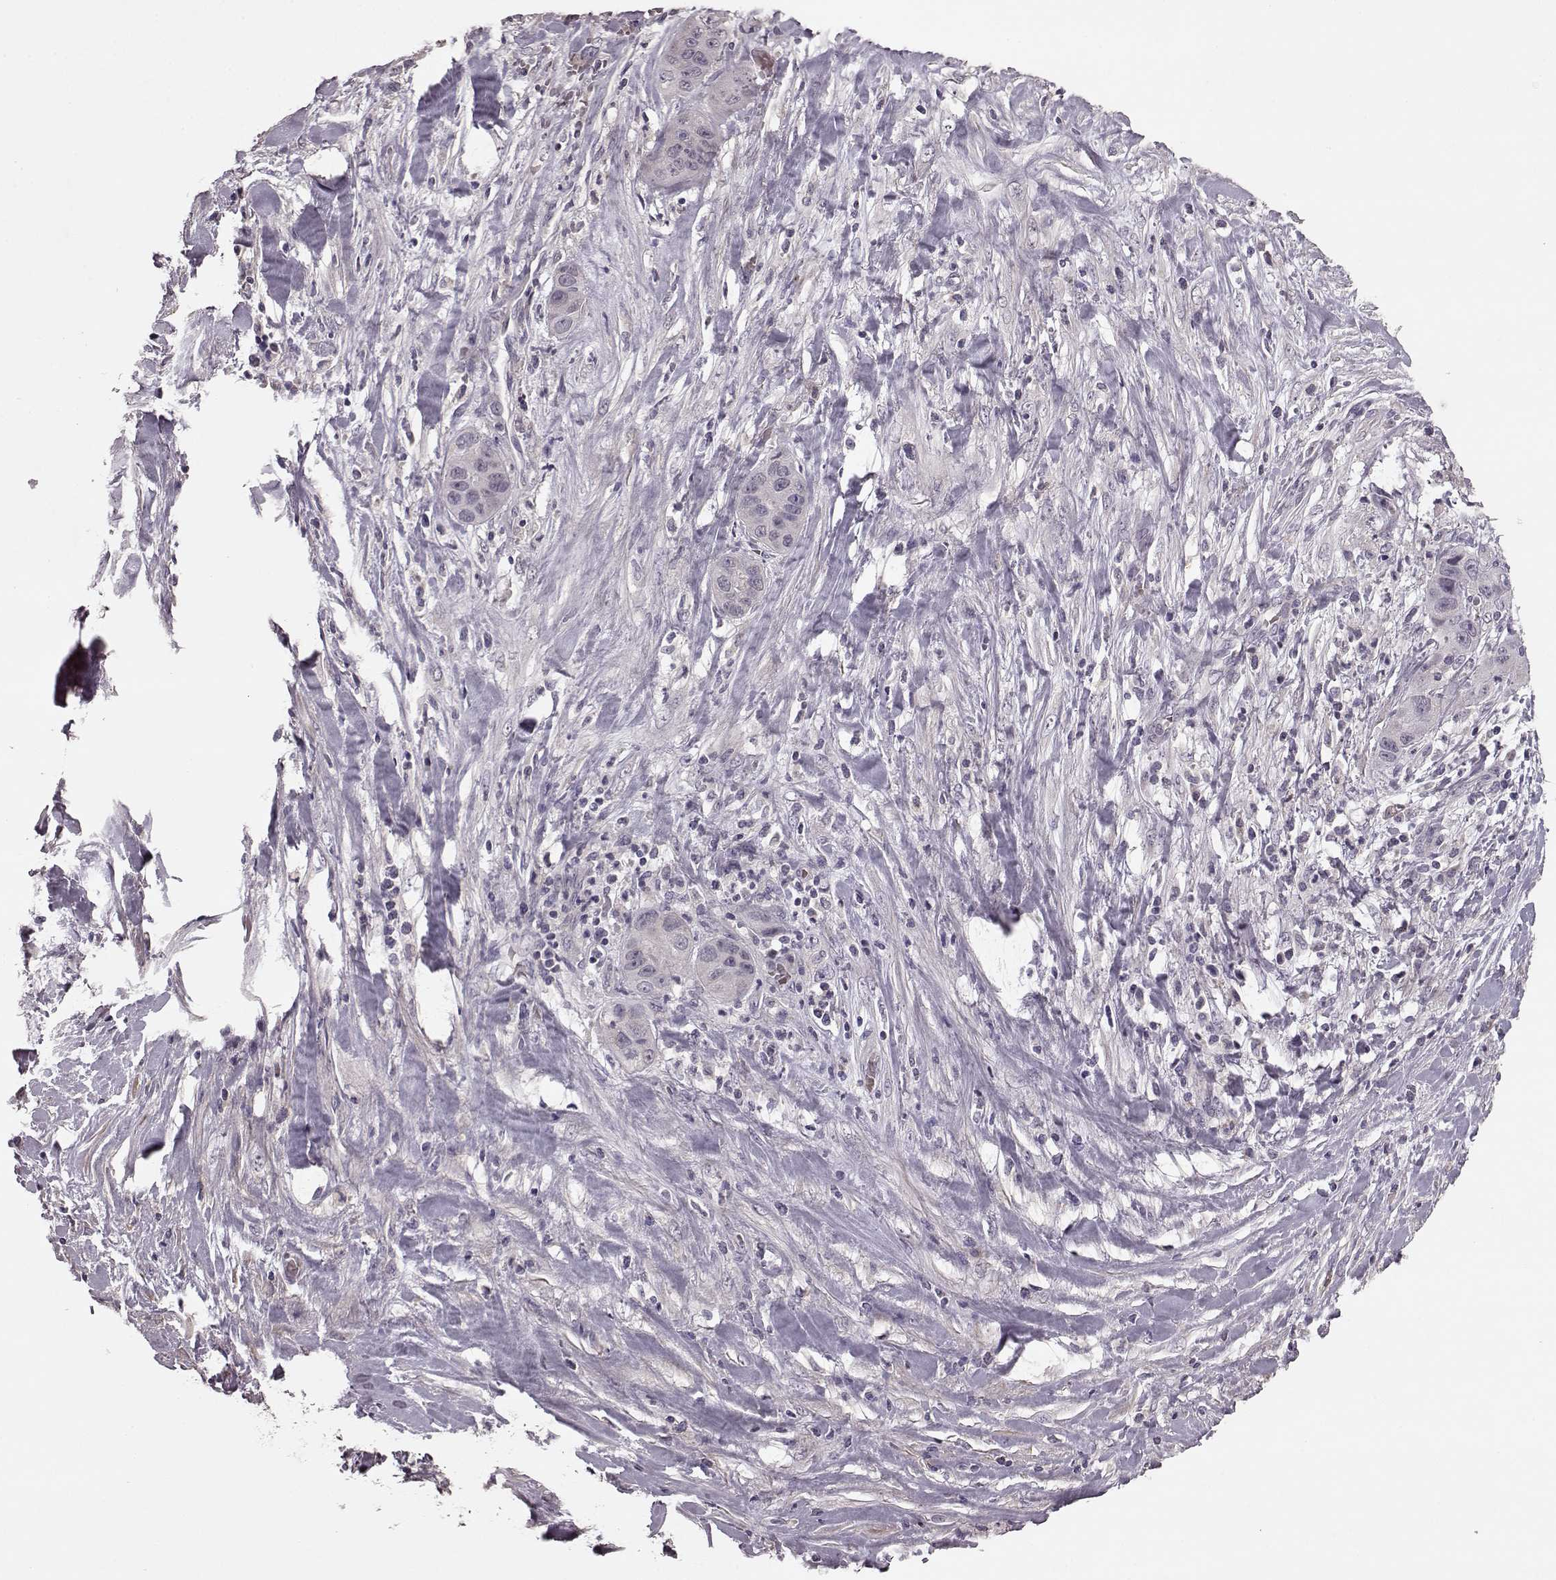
{"staining": {"intensity": "negative", "quantity": "none", "location": "none"}, "tissue": "liver cancer", "cell_type": "Tumor cells", "image_type": "cancer", "snomed": [{"axis": "morphology", "description": "Cholangiocarcinoma"}, {"axis": "topography", "description": "Liver"}], "caption": "An IHC image of liver cancer is shown. There is no staining in tumor cells of liver cancer.", "gene": "SLC52A3", "patient": {"sex": "female", "age": 52}}